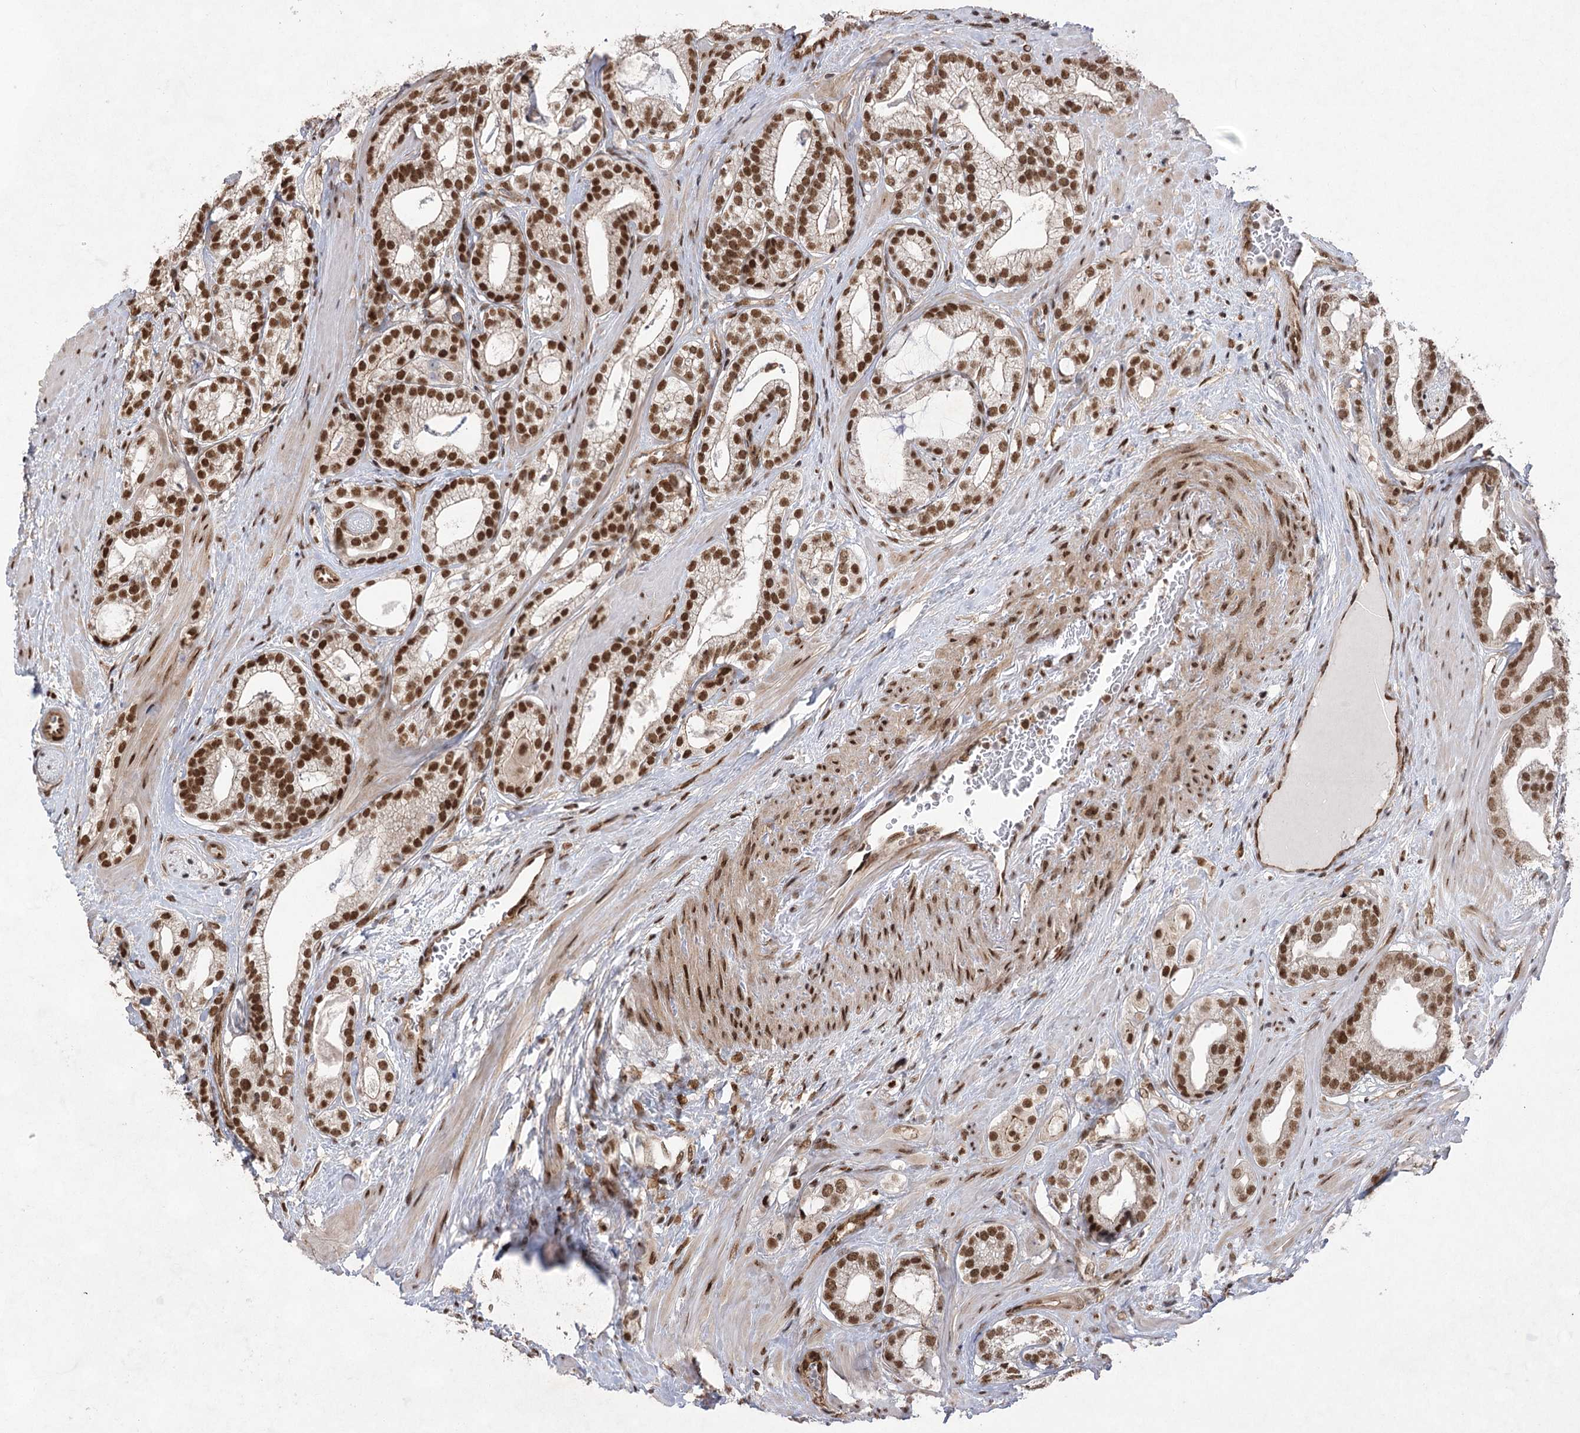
{"staining": {"intensity": "strong", "quantity": ">75%", "location": "nuclear"}, "tissue": "prostate cancer", "cell_type": "Tumor cells", "image_type": "cancer", "snomed": [{"axis": "morphology", "description": "Adenocarcinoma, High grade"}, {"axis": "topography", "description": "Prostate"}], "caption": "Protein staining of prostate cancer tissue demonstrates strong nuclear staining in approximately >75% of tumor cells.", "gene": "ZCCHC8", "patient": {"sex": "male", "age": 60}}